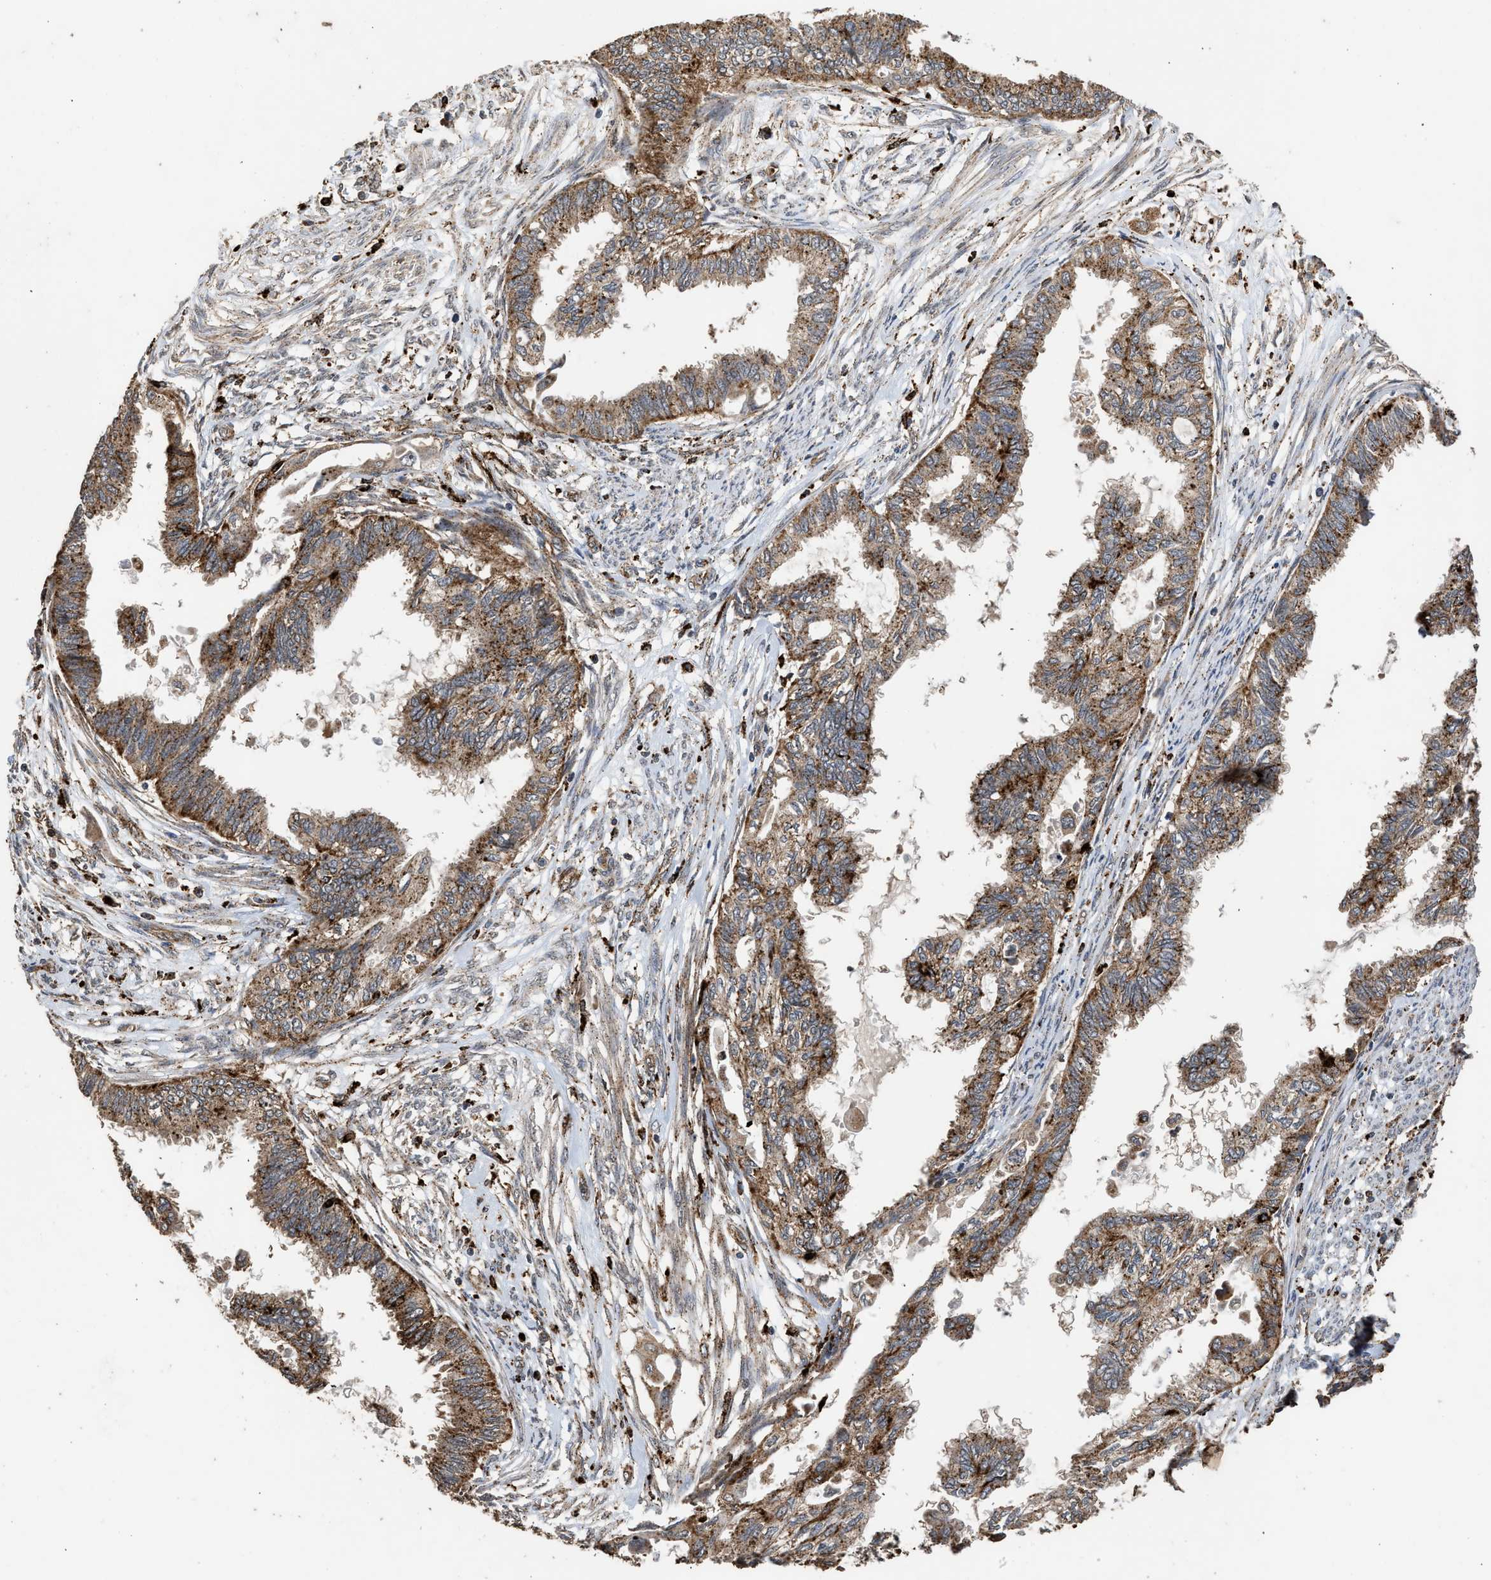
{"staining": {"intensity": "moderate", "quantity": ">75%", "location": "cytoplasmic/membranous"}, "tissue": "cervical cancer", "cell_type": "Tumor cells", "image_type": "cancer", "snomed": [{"axis": "morphology", "description": "Normal tissue, NOS"}, {"axis": "morphology", "description": "Adenocarcinoma, NOS"}, {"axis": "topography", "description": "Cervix"}, {"axis": "topography", "description": "Endometrium"}], "caption": "An immunohistochemistry image of tumor tissue is shown. Protein staining in brown shows moderate cytoplasmic/membranous positivity in cervical adenocarcinoma within tumor cells.", "gene": "CTSV", "patient": {"sex": "female", "age": 86}}